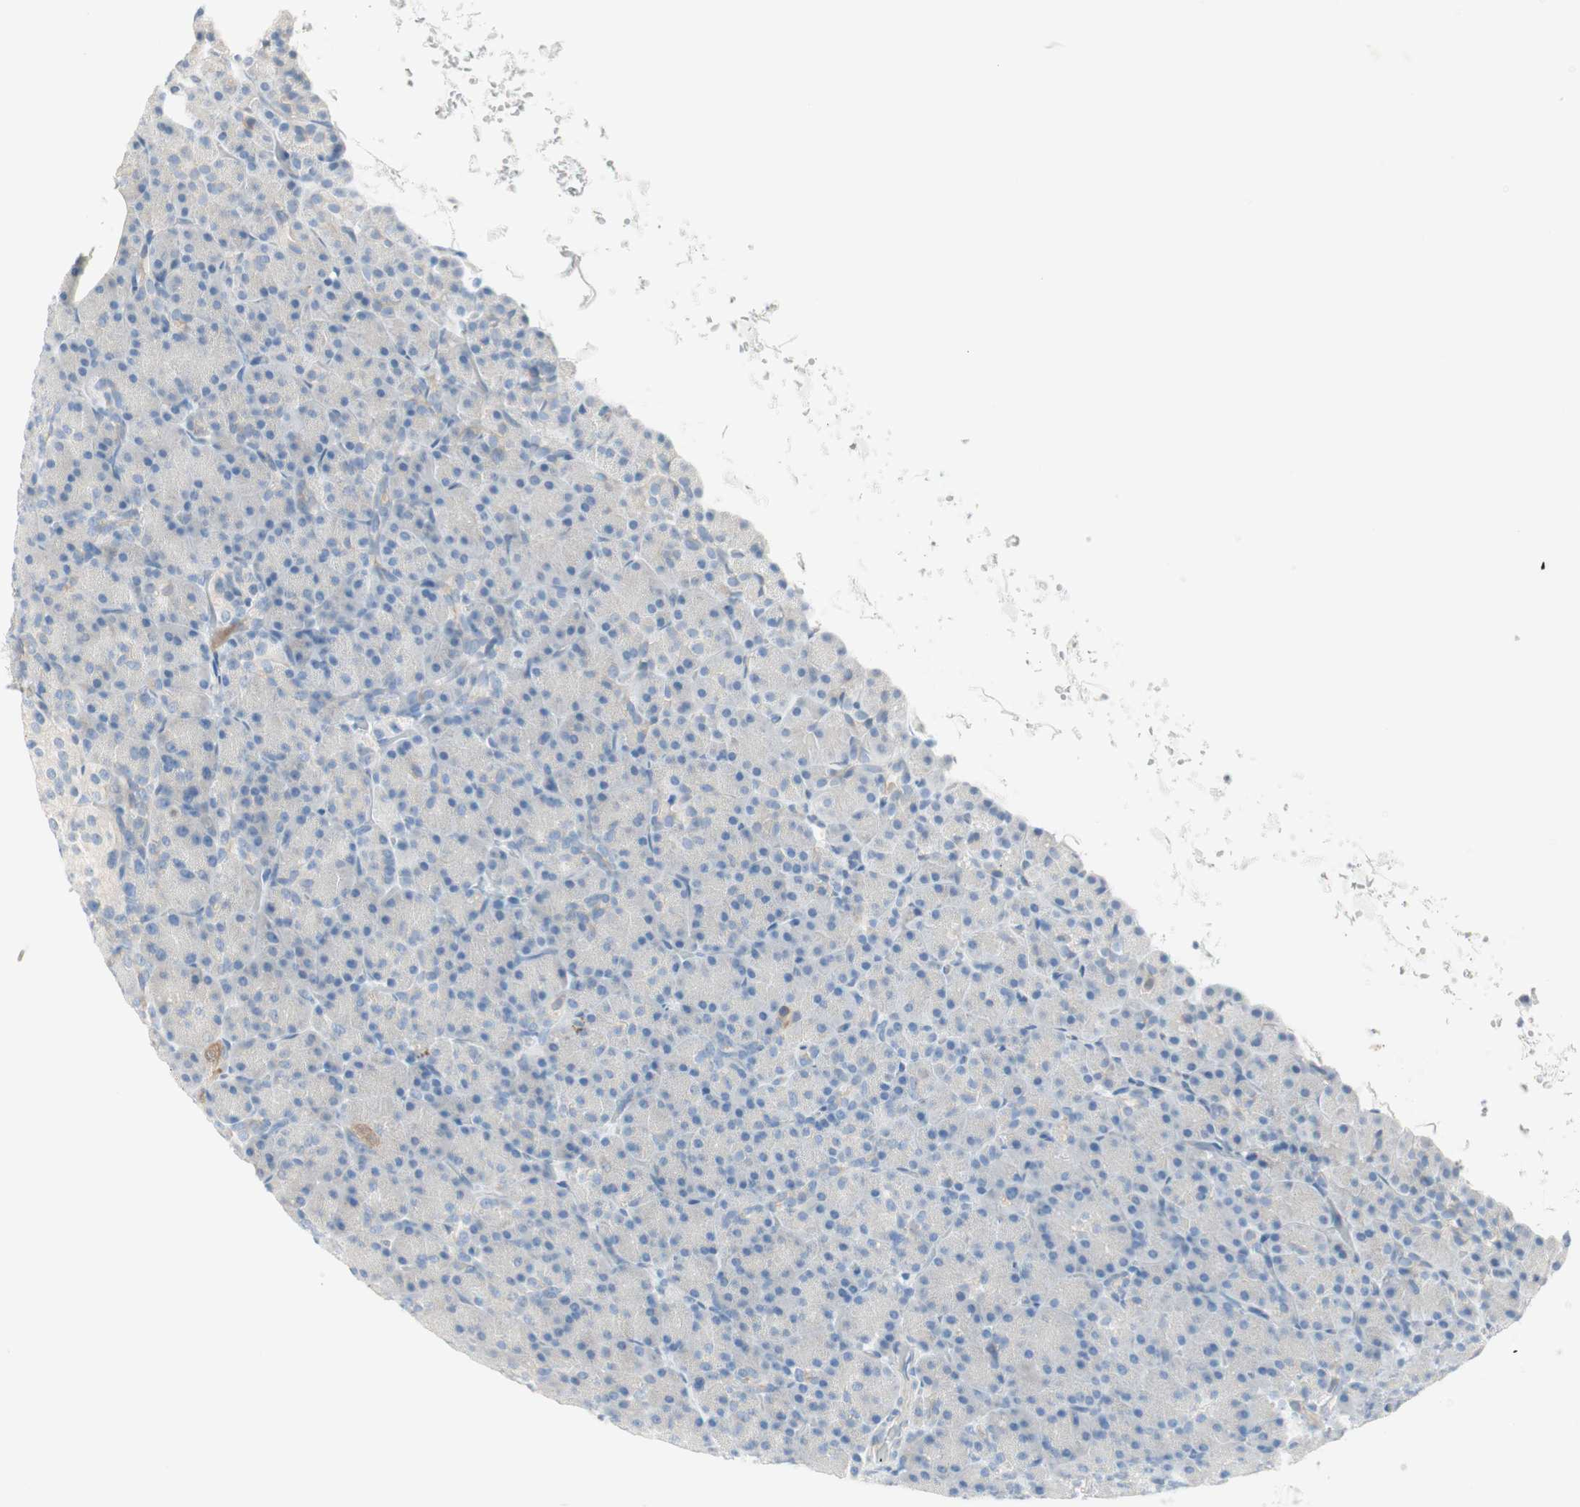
{"staining": {"intensity": "negative", "quantity": "none", "location": "none"}, "tissue": "pancreas", "cell_type": "Exocrine glandular cells", "image_type": "normal", "snomed": [{"axis": "morphology", "description": "Normal tissue, NOS"}, {"axis": "topography", "description": "Pancreas"}], "caption": "Immunohistochemistry (IHC) histopathology image of normal pancreas: human pancreas stained with DAB (3,3'-diaminobenzidine) shows no significant protein staining in exocrine glandular cells.", "gene": "SULT1C2", "patient": {"sex": "female", "age": 43}}